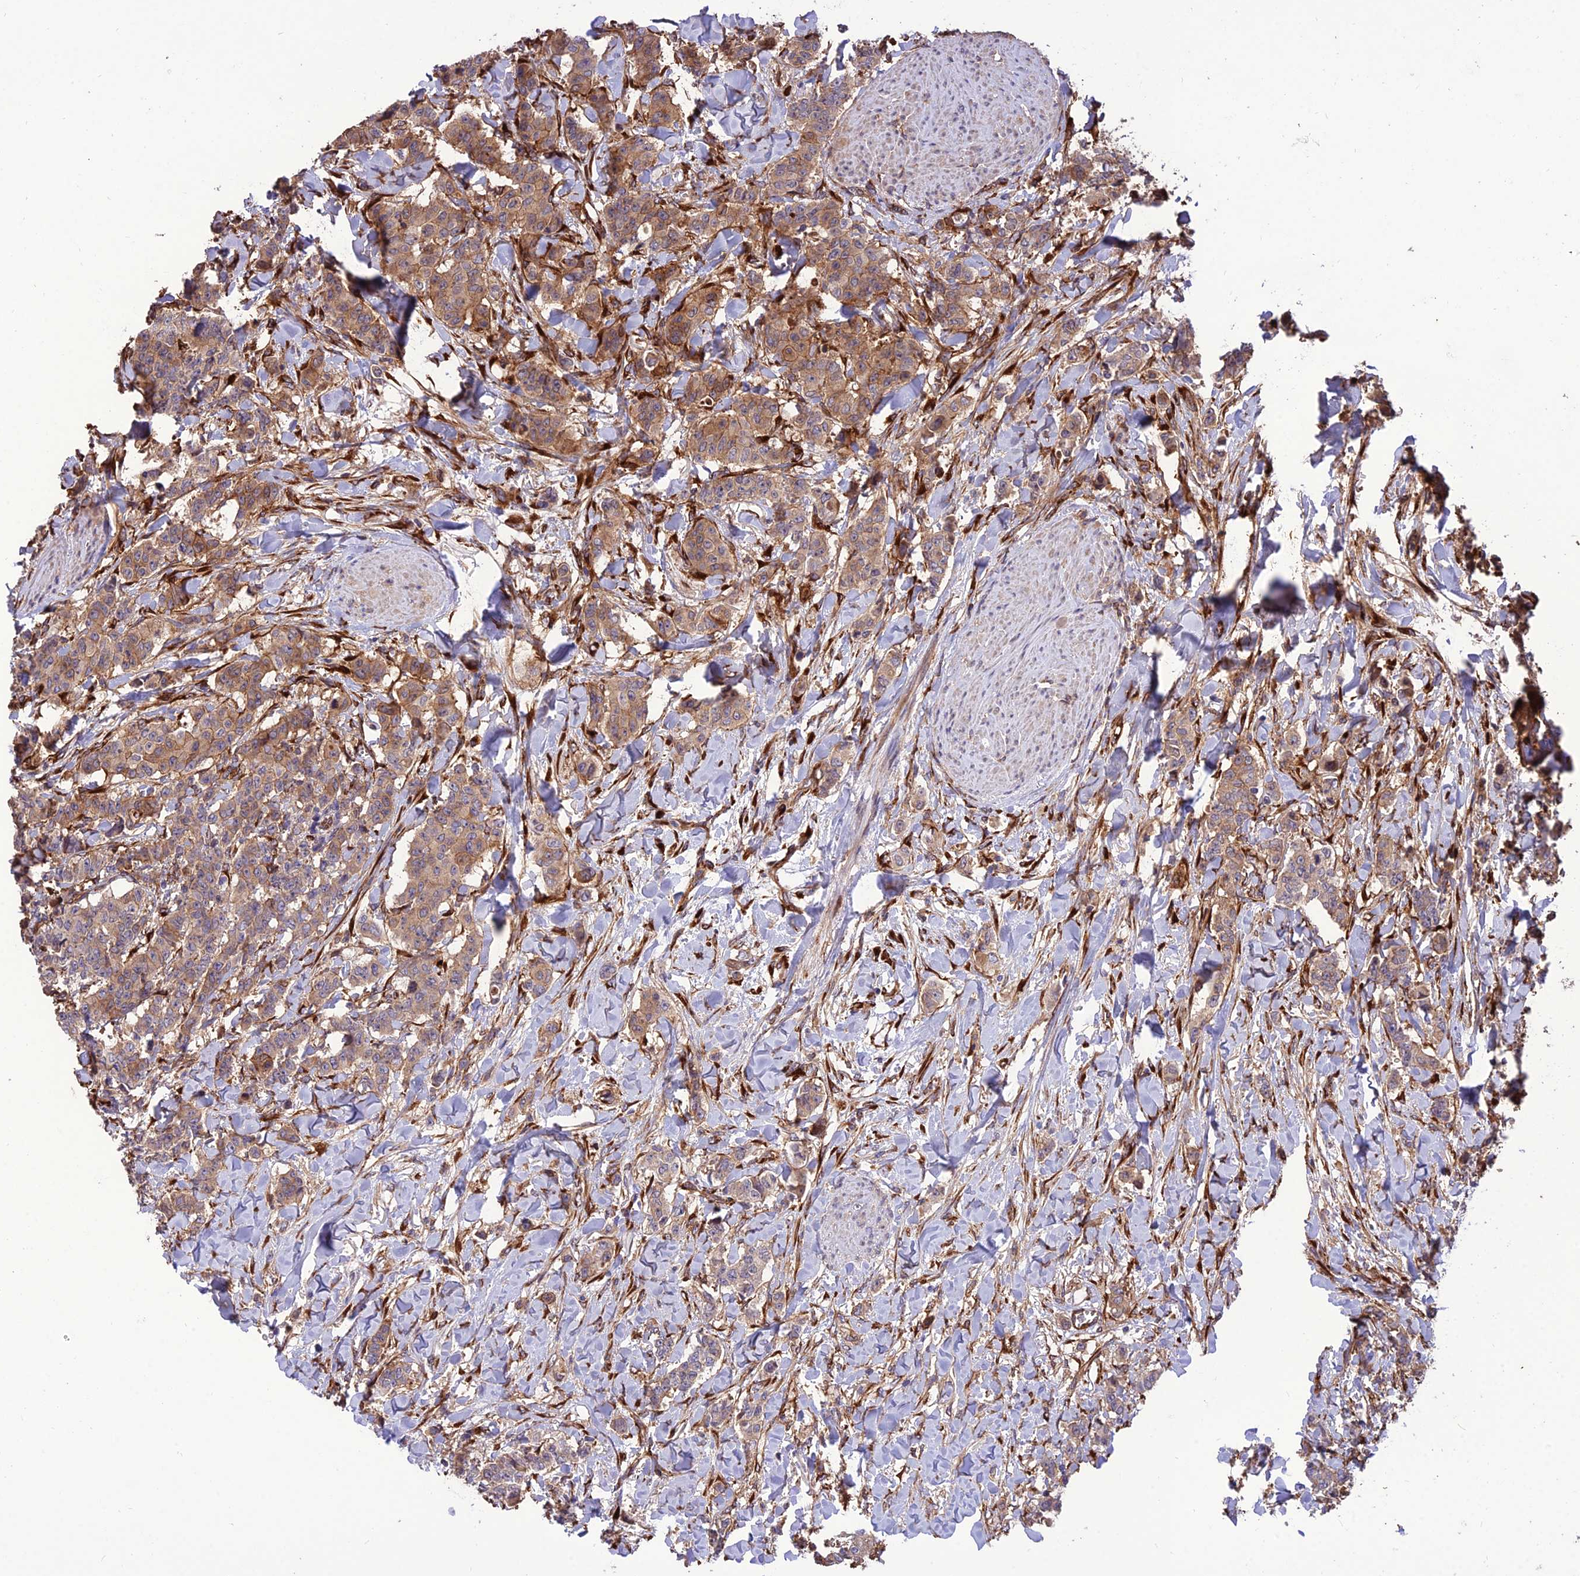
{"staining": {"intensity": "moderate", "quantity": ">75%", "location": "cytoplasmic/membranous"}, "tissue": "breast cancer", "cell_type": "Tumor cells", "image_type": "cancer", "snomed": [{"axis": "morphology", "description": "Duct carcinoma"}, {"axis": "topography", "description": "Breast"}], "caption": "Moderate cytoplasmic/membranous staining is identified in about >75% of tumor cells in breast cancer.", "gene": "CRTAP", "patient": {"sex": "female", "age": 40}}